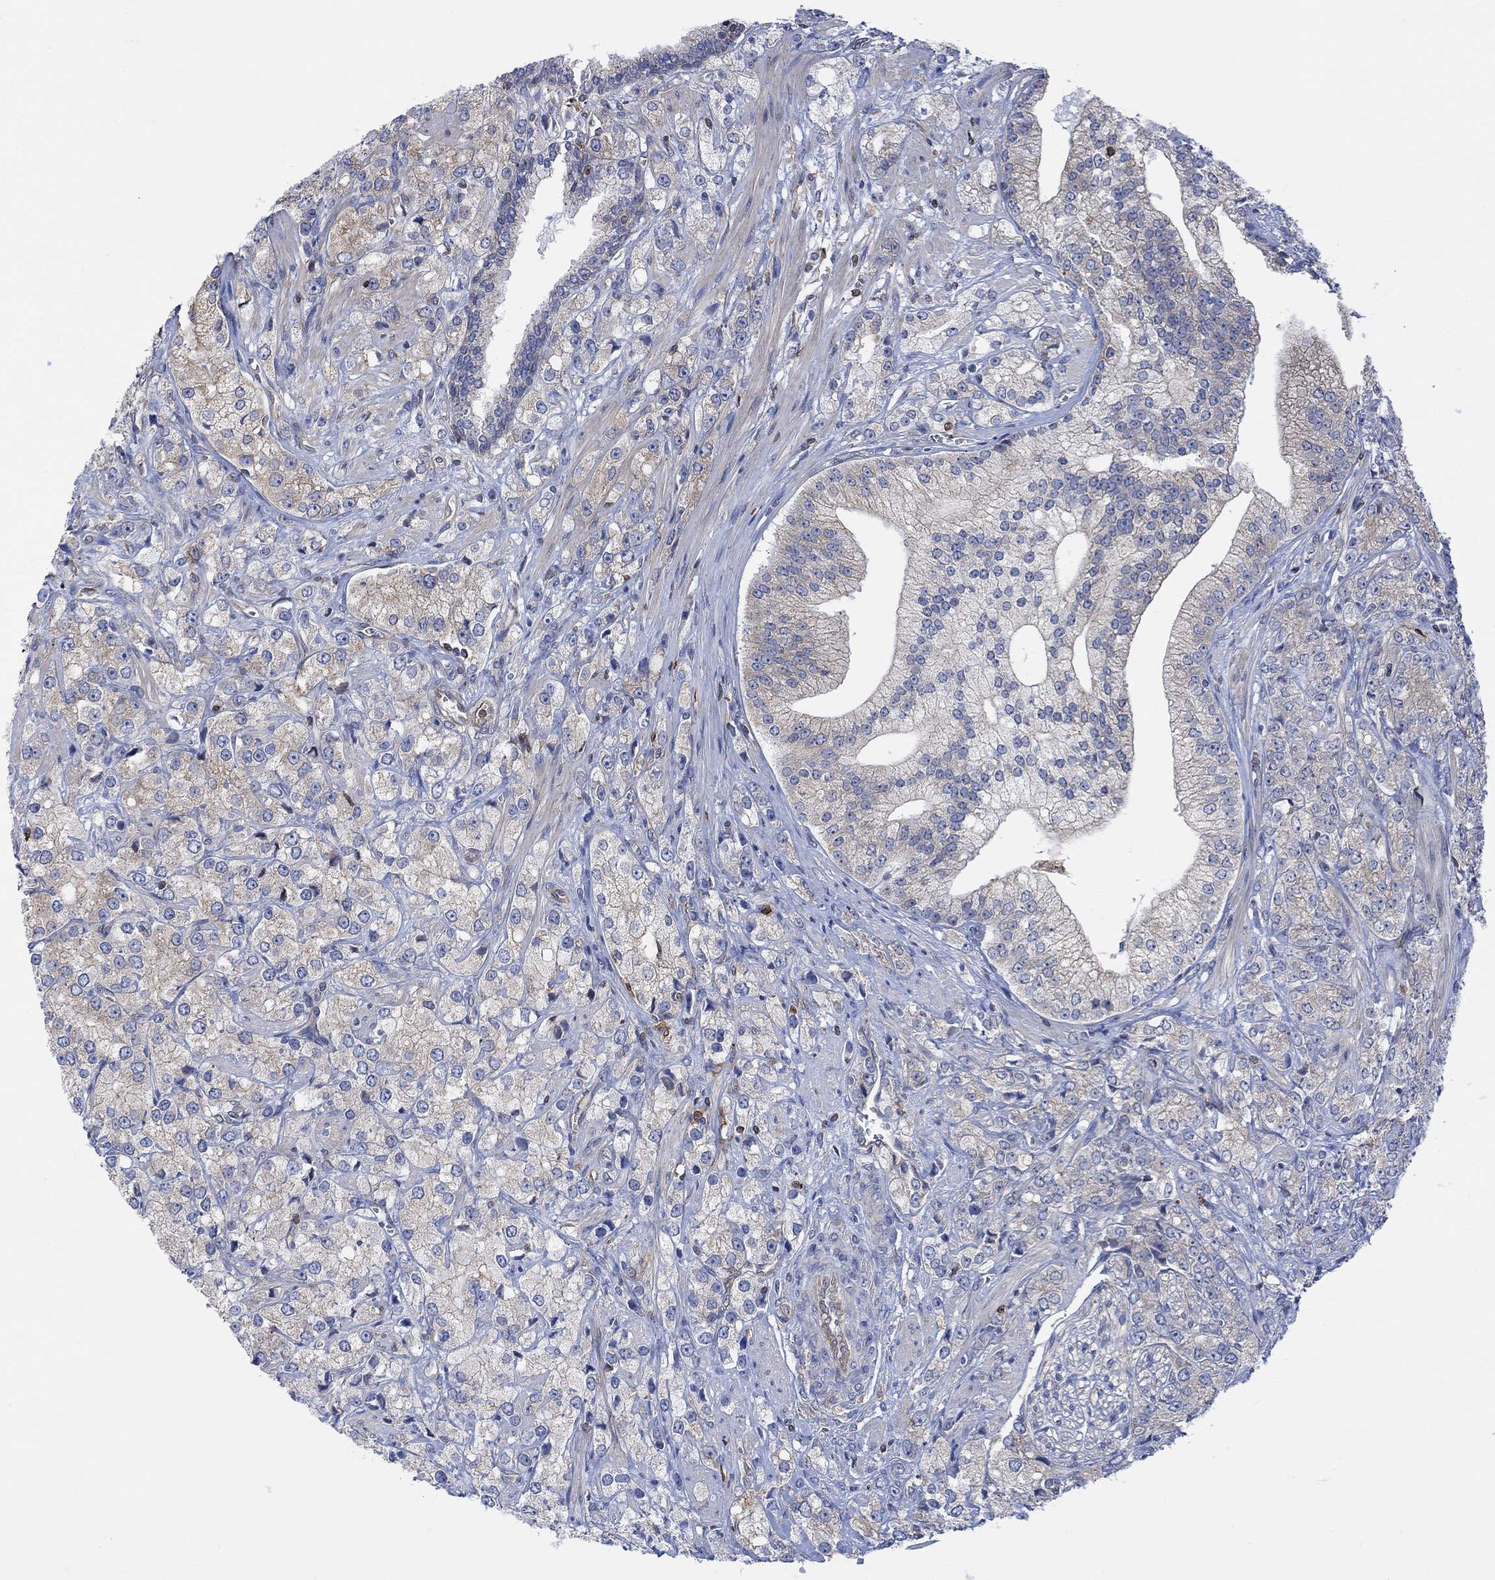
{"staining": {"intensity": "weak", "quantity": "25%-75%", "location": "cytoplasmic/membranous"}, "tissue": "prostate cancer", "cell_type": "Tumor cells", "image_type": "cancer", "snomed": [{"axis": "morphology", "description": "Adenocarcinoma, NOS"}, {"axis": "topography", "description": "Prostate and seminal vesicle, NOS"}, {"axis": "topography", "description": "Prostate"}], "caption": "IHC staining of adenocarcinoma (prostate), which shows low levels of weak cytoplasmic/membranous positivity in approximately 25%-75% of tumor cells indicating weak cytoplasmic/membranous protein positivity. The staining was performed using DAB (3,3'-diaminobenzidine) (brown) for protein detection and nuclei were counterstained in hematoxylin (blue).", "gene": "GBP5", "patient": {"sex": "male", "age": 68}}